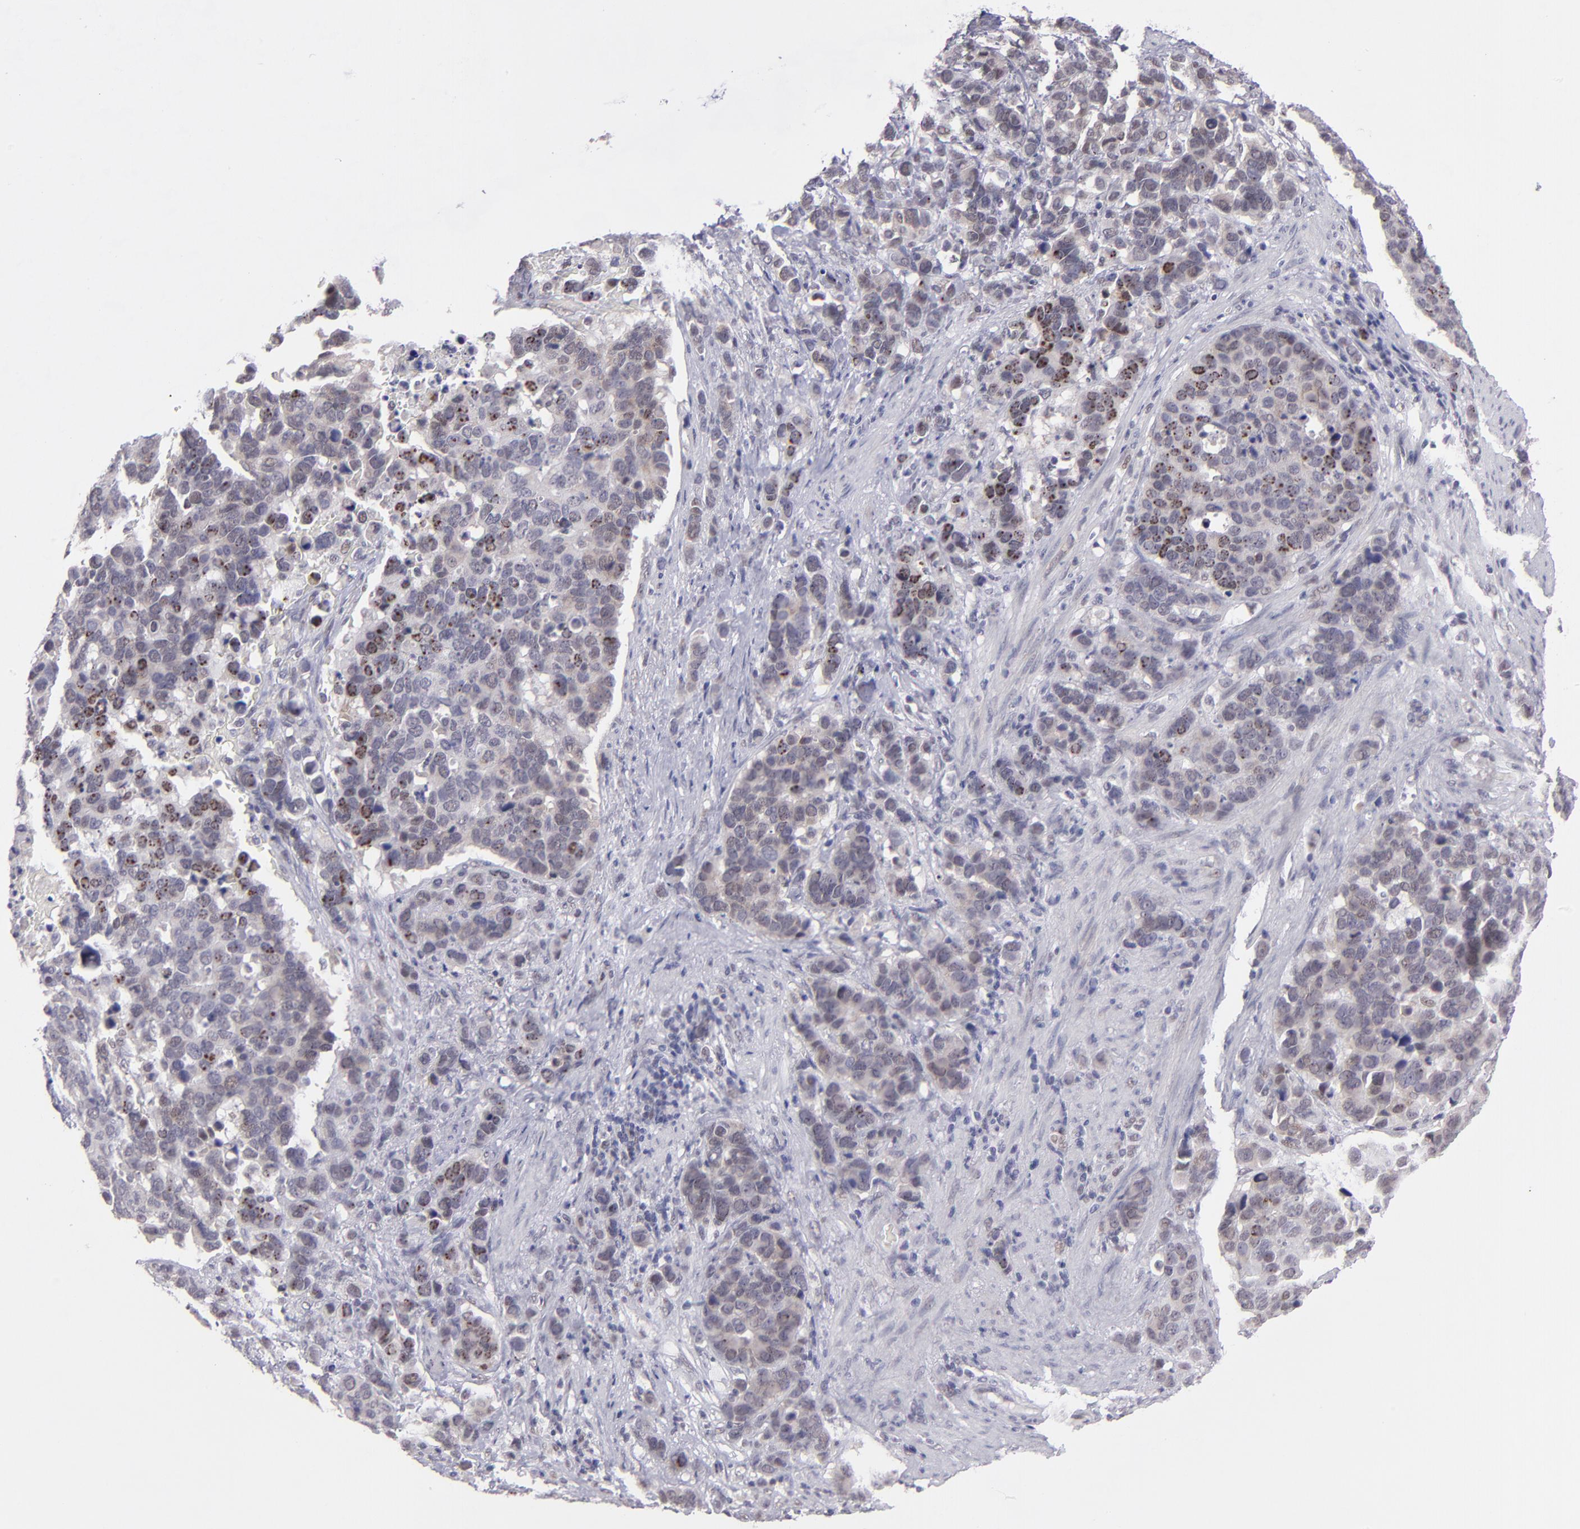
{"staining": {"intensity": "weak", "quantity": "25%-75%", "location": "cytoplasmic/membranous,nuclear"}, "tissue": "stomach cancer", "cell_type": "Tumor cells", "image_type": "cancer", "snomed": [{"axis": "morphology", "description": "Adenocarcinoma, NOS"}, {"axis": "topography", "description": "Stomach, upper"}], "caption": "A low amount of weak cytoplasmic/membranous and nuclear staining is identified in about 25%-75% of tumor cells in stomach cancer (adenocarcinoma) tissue.", "gene": "OTUB2", "patient": {"sex": "male", "age": 71}}